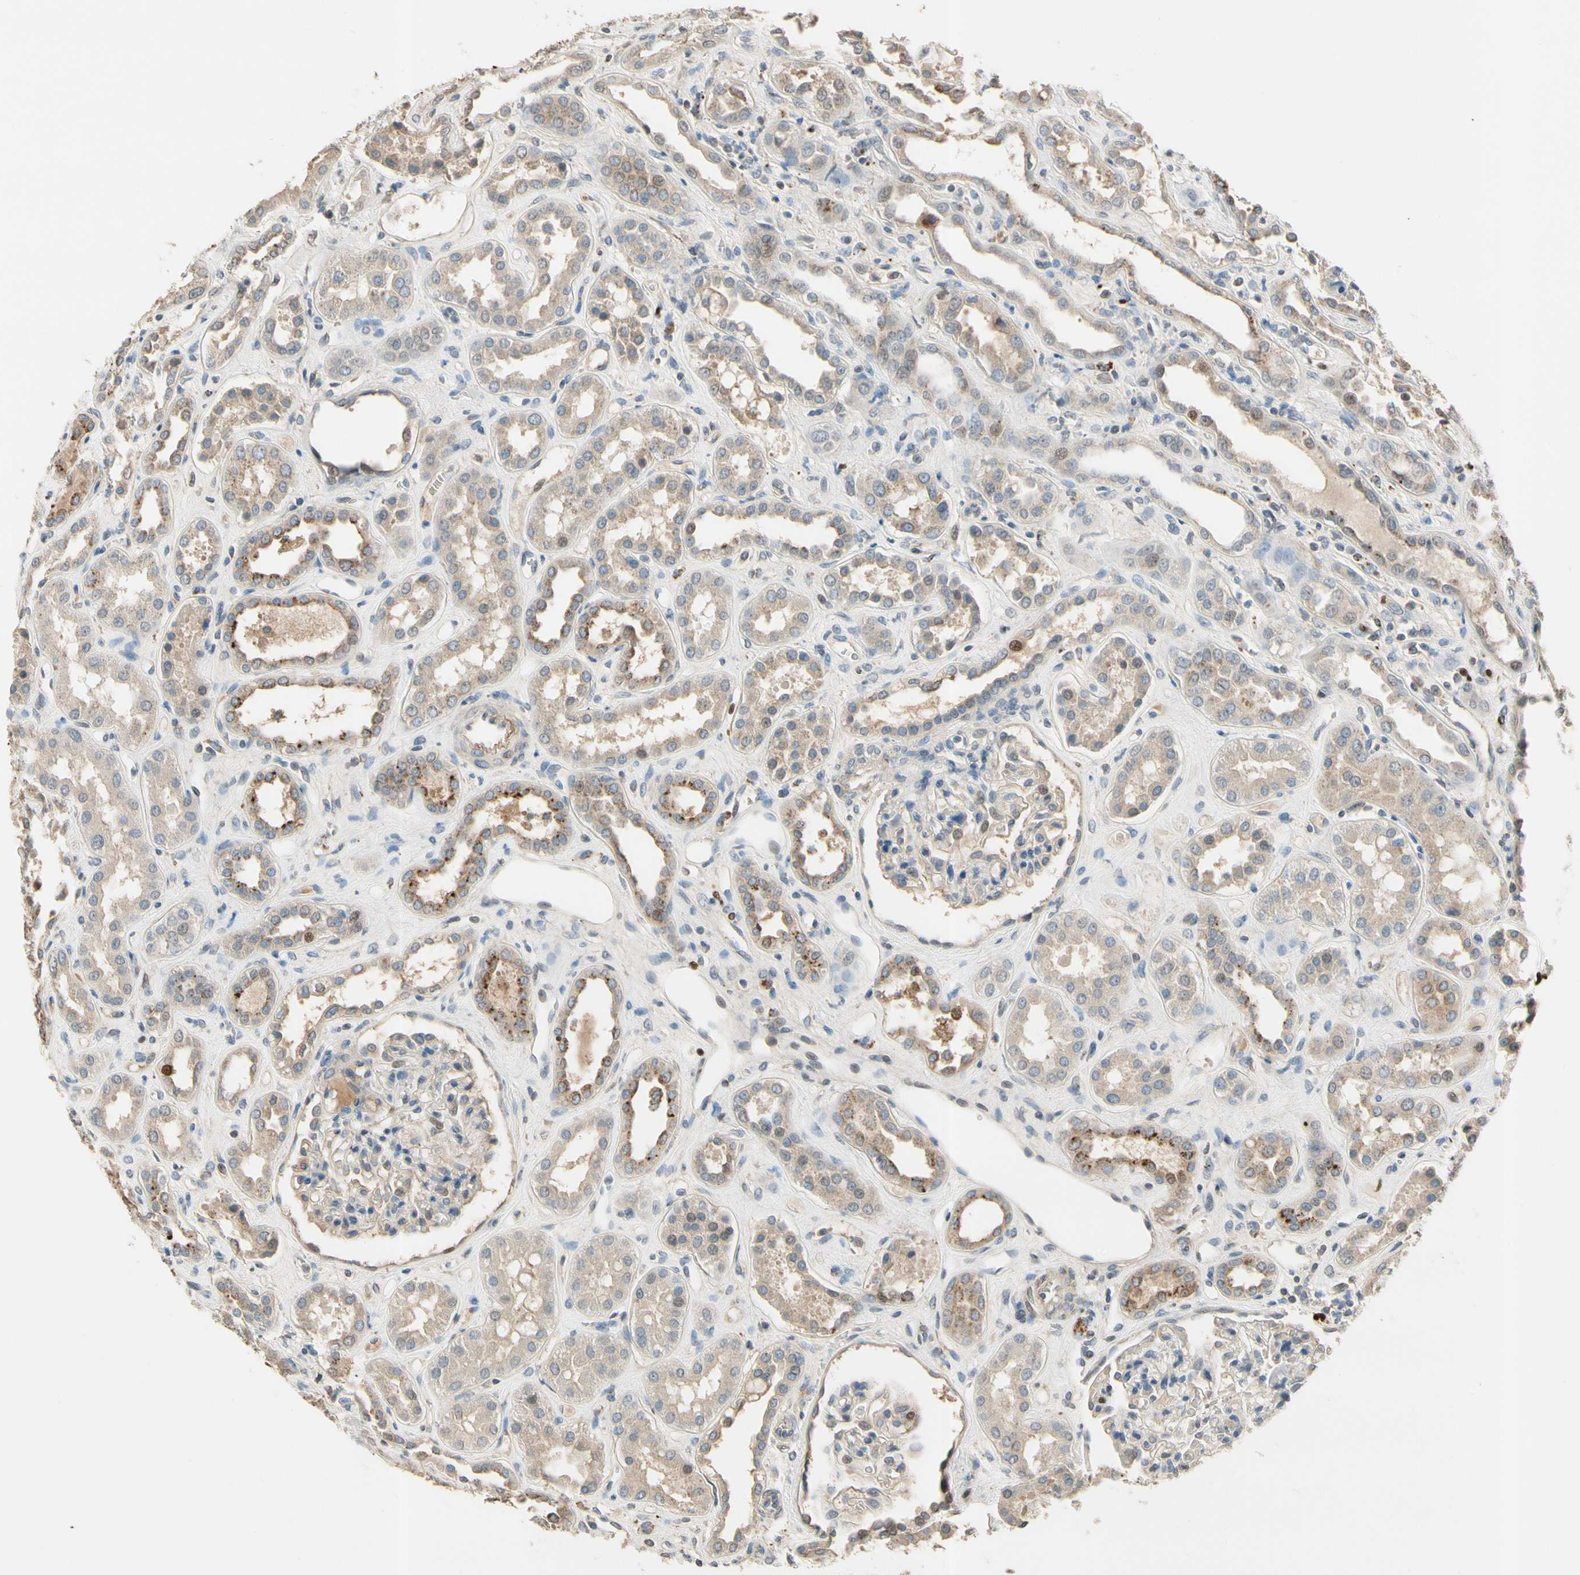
{"staining": {"intensity": "weak", "quantity": "<25%", "location": "nuclear"}, "tissue": "kidney", "cell_type": "Cells in glomeruli", "image_type": "normal", "snomed": [{"axis": "morphology", "description": "Normal tissue, NOS"}, {"axis": "topography", "description": "Kidney"}], "caption": "DAB immunohistochemical staining of benign human kidney exhibits no significant positivity in cells in glomeruli.", "gene": "ZKSCAN3", "patient": {"sex": "male", "age": 59}}